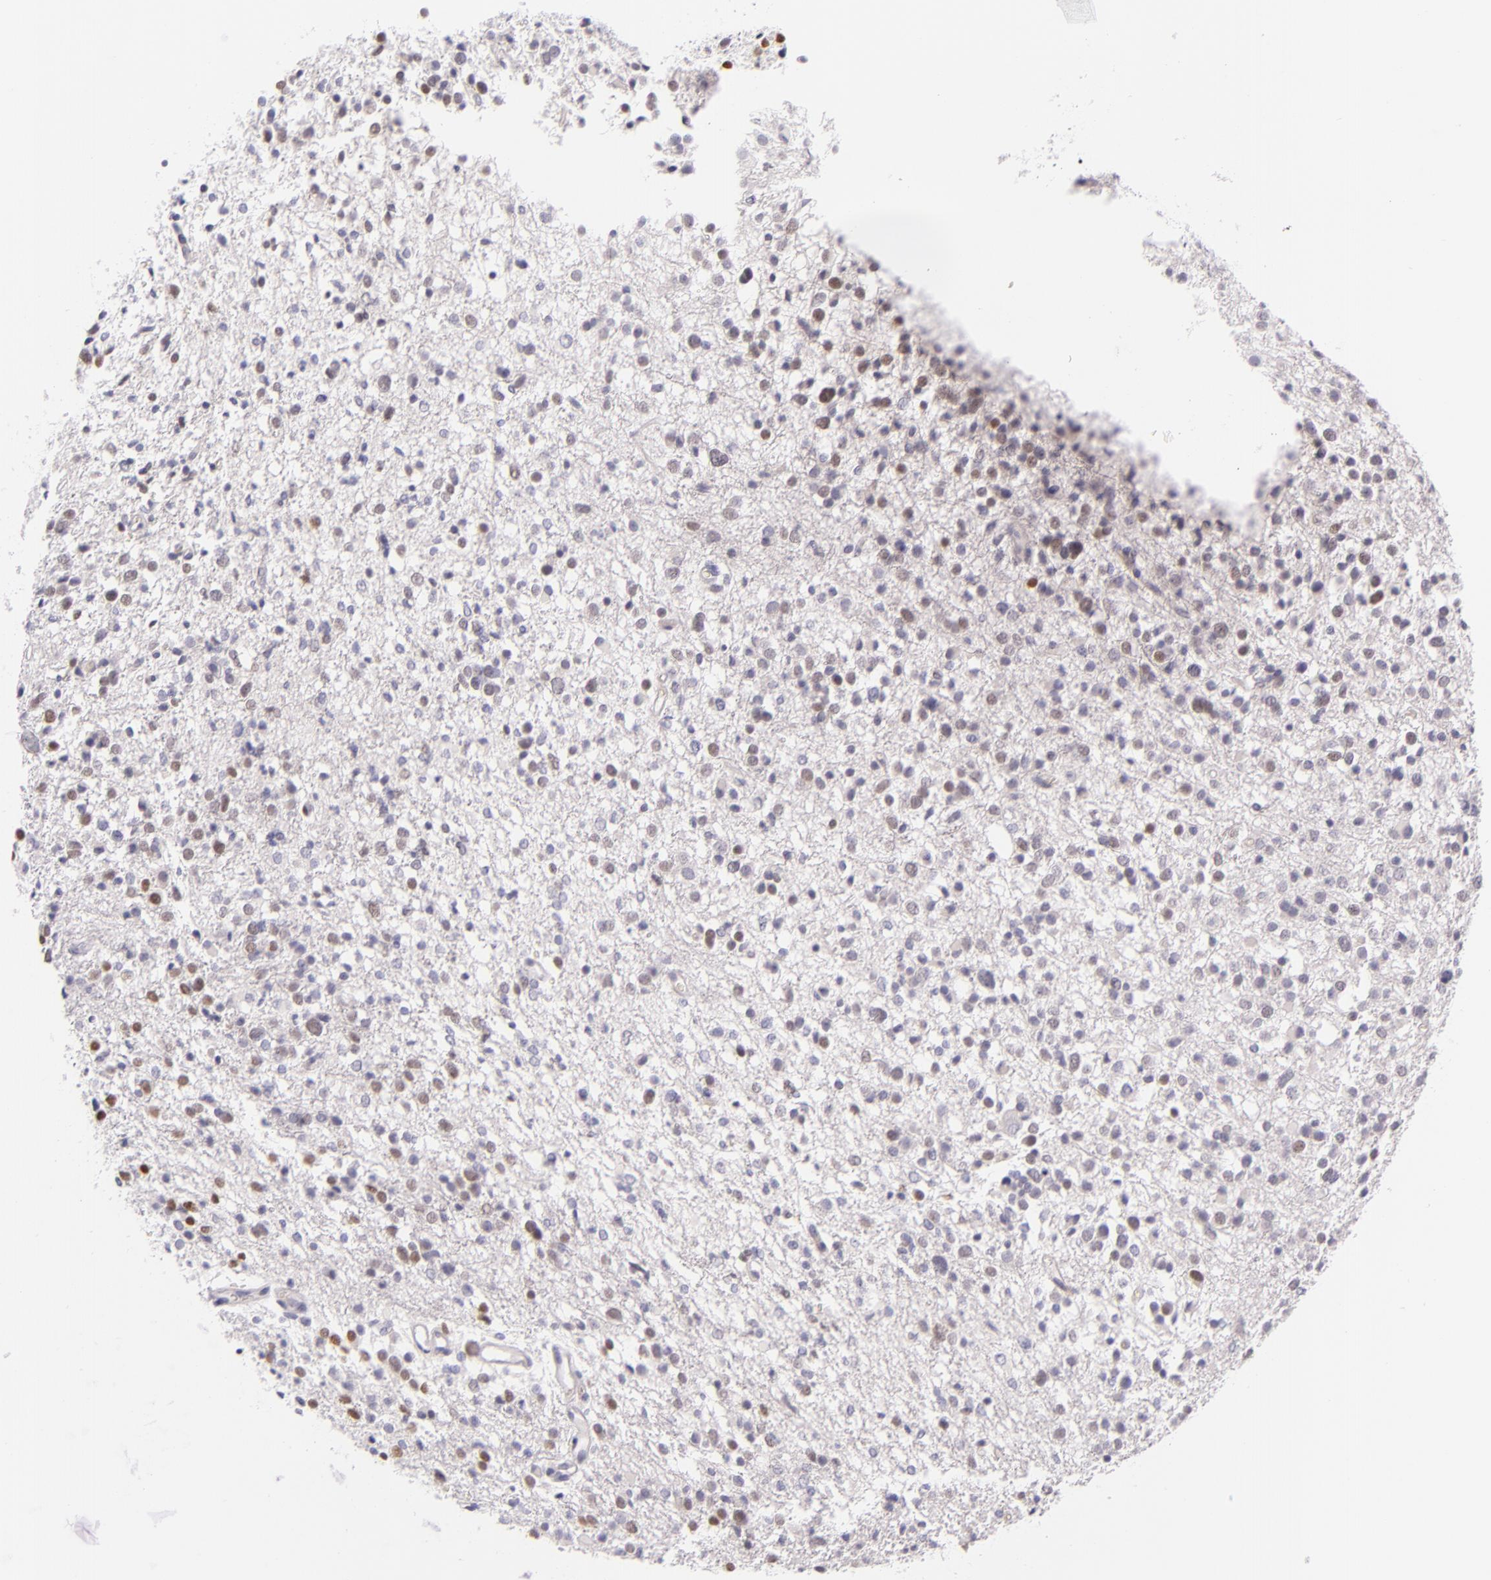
{"staining": {"intensity": "negative", "quantity": "none", "location": "none"}, "tissue": "glioma", "cell_type": "Tumor cells", "image_type": "cancer", "snomed": [{"axis": "morphology", "description": "Glioma, malignant, Low grade"}, {"axis": "topography", "description": "Brain"}], "caption": "Immunohistochemical staining of glioma reveals no significant staining in tumor cells.", "gene": "BCL3", "patient": {"sex": "female", "age": 36}}